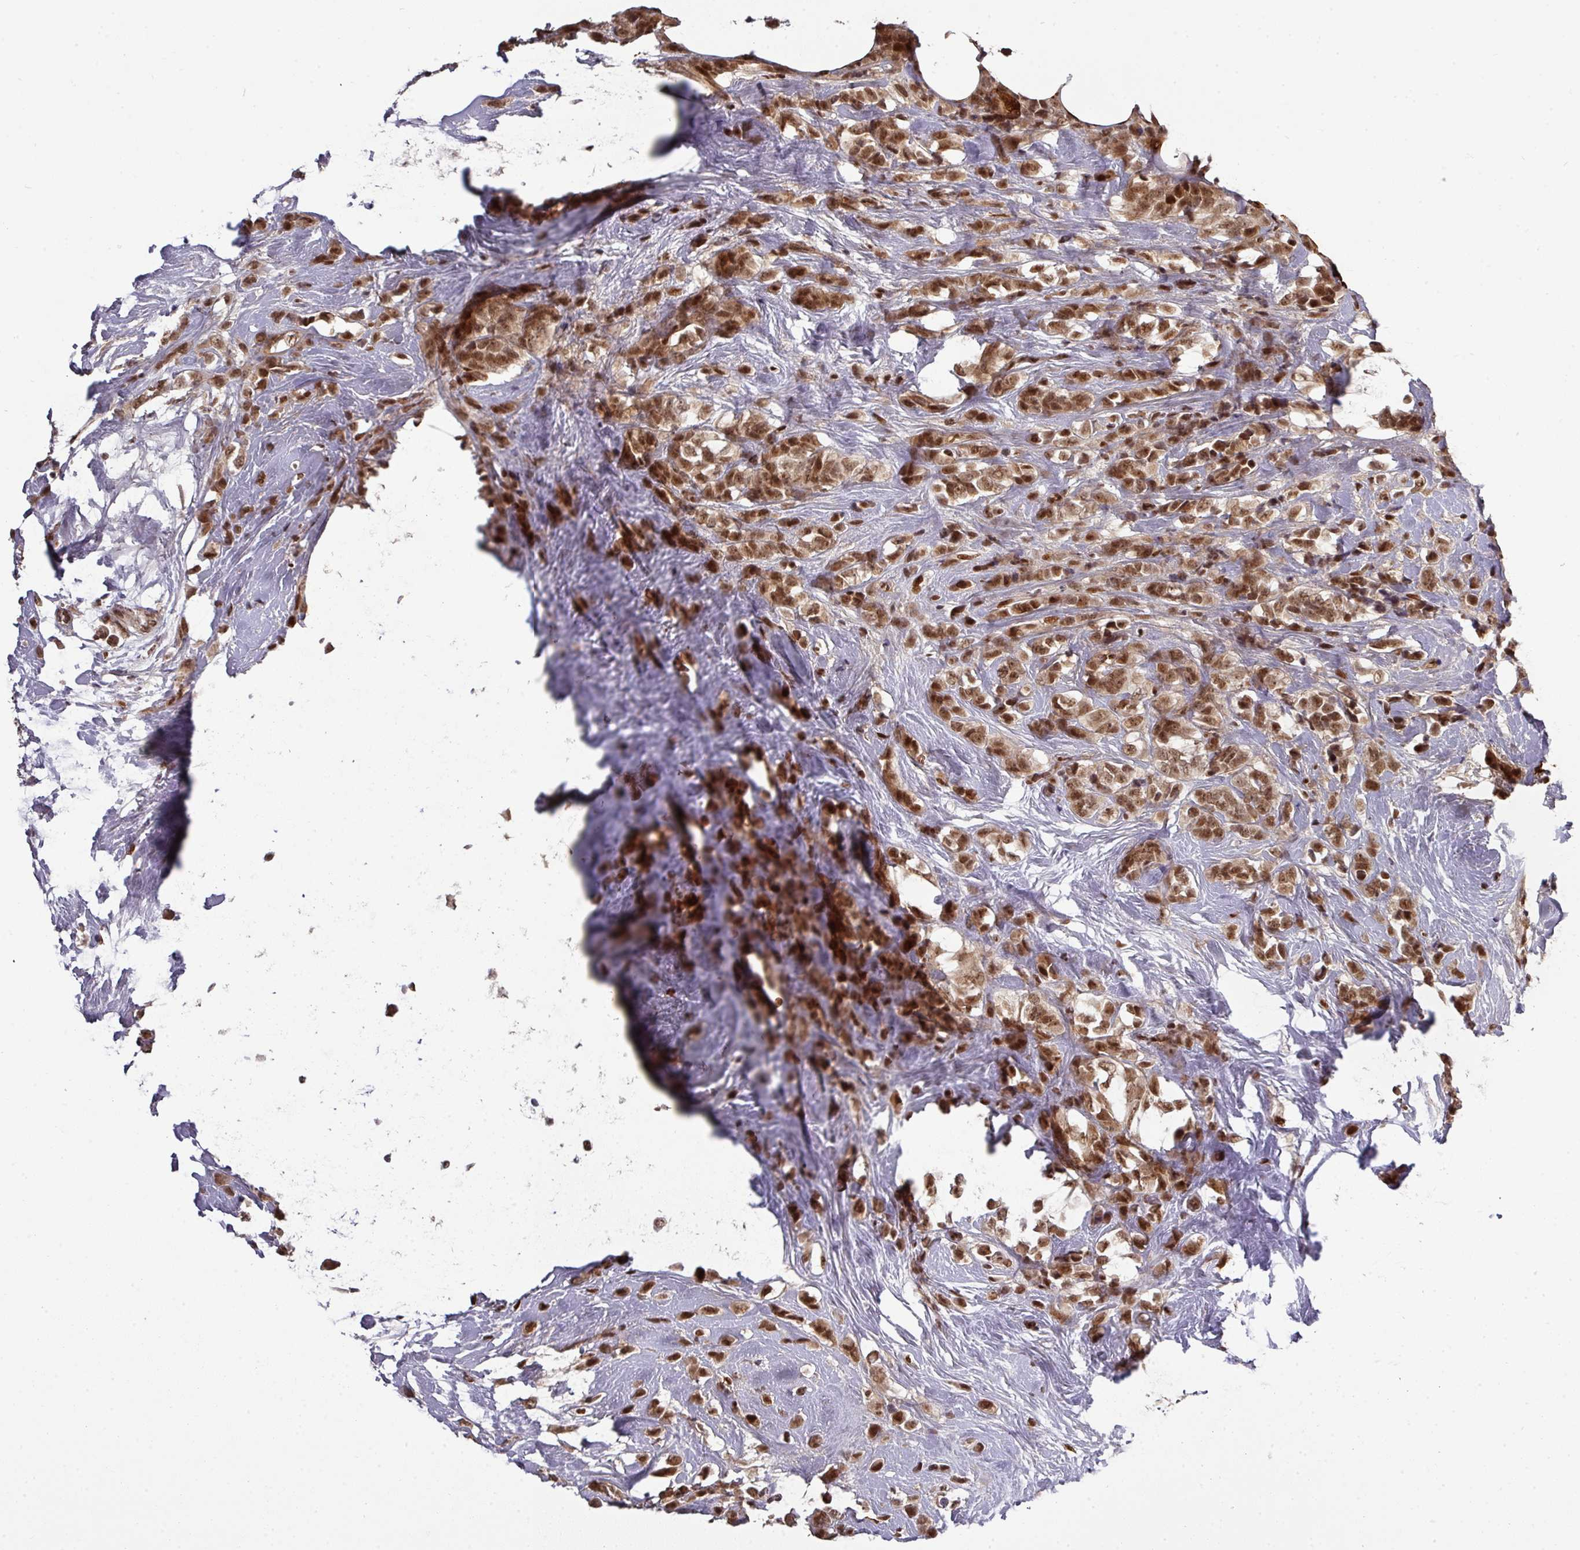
{"staining": {"intensity": "strong", "quantity": ">75%", "location": "cytoplasmic/membranous,nuclear"}, "tissue": "breast cancer", "cell_type": "Tumor cells", "image_type": "cancer", "snomed": [{"axis": "morphology", "description": "Duct carcinoma"}, {"axis": "topography", "description": "Breast"}], "caption": "Immunohistochemical staining of human breast cancer reveals high levels of strong cytoplasmic/membranous and nuclear positivity in approximately >75% of tumor cells.", "gene": "CIC", "patient": {"sex": "female", "age": 80}}